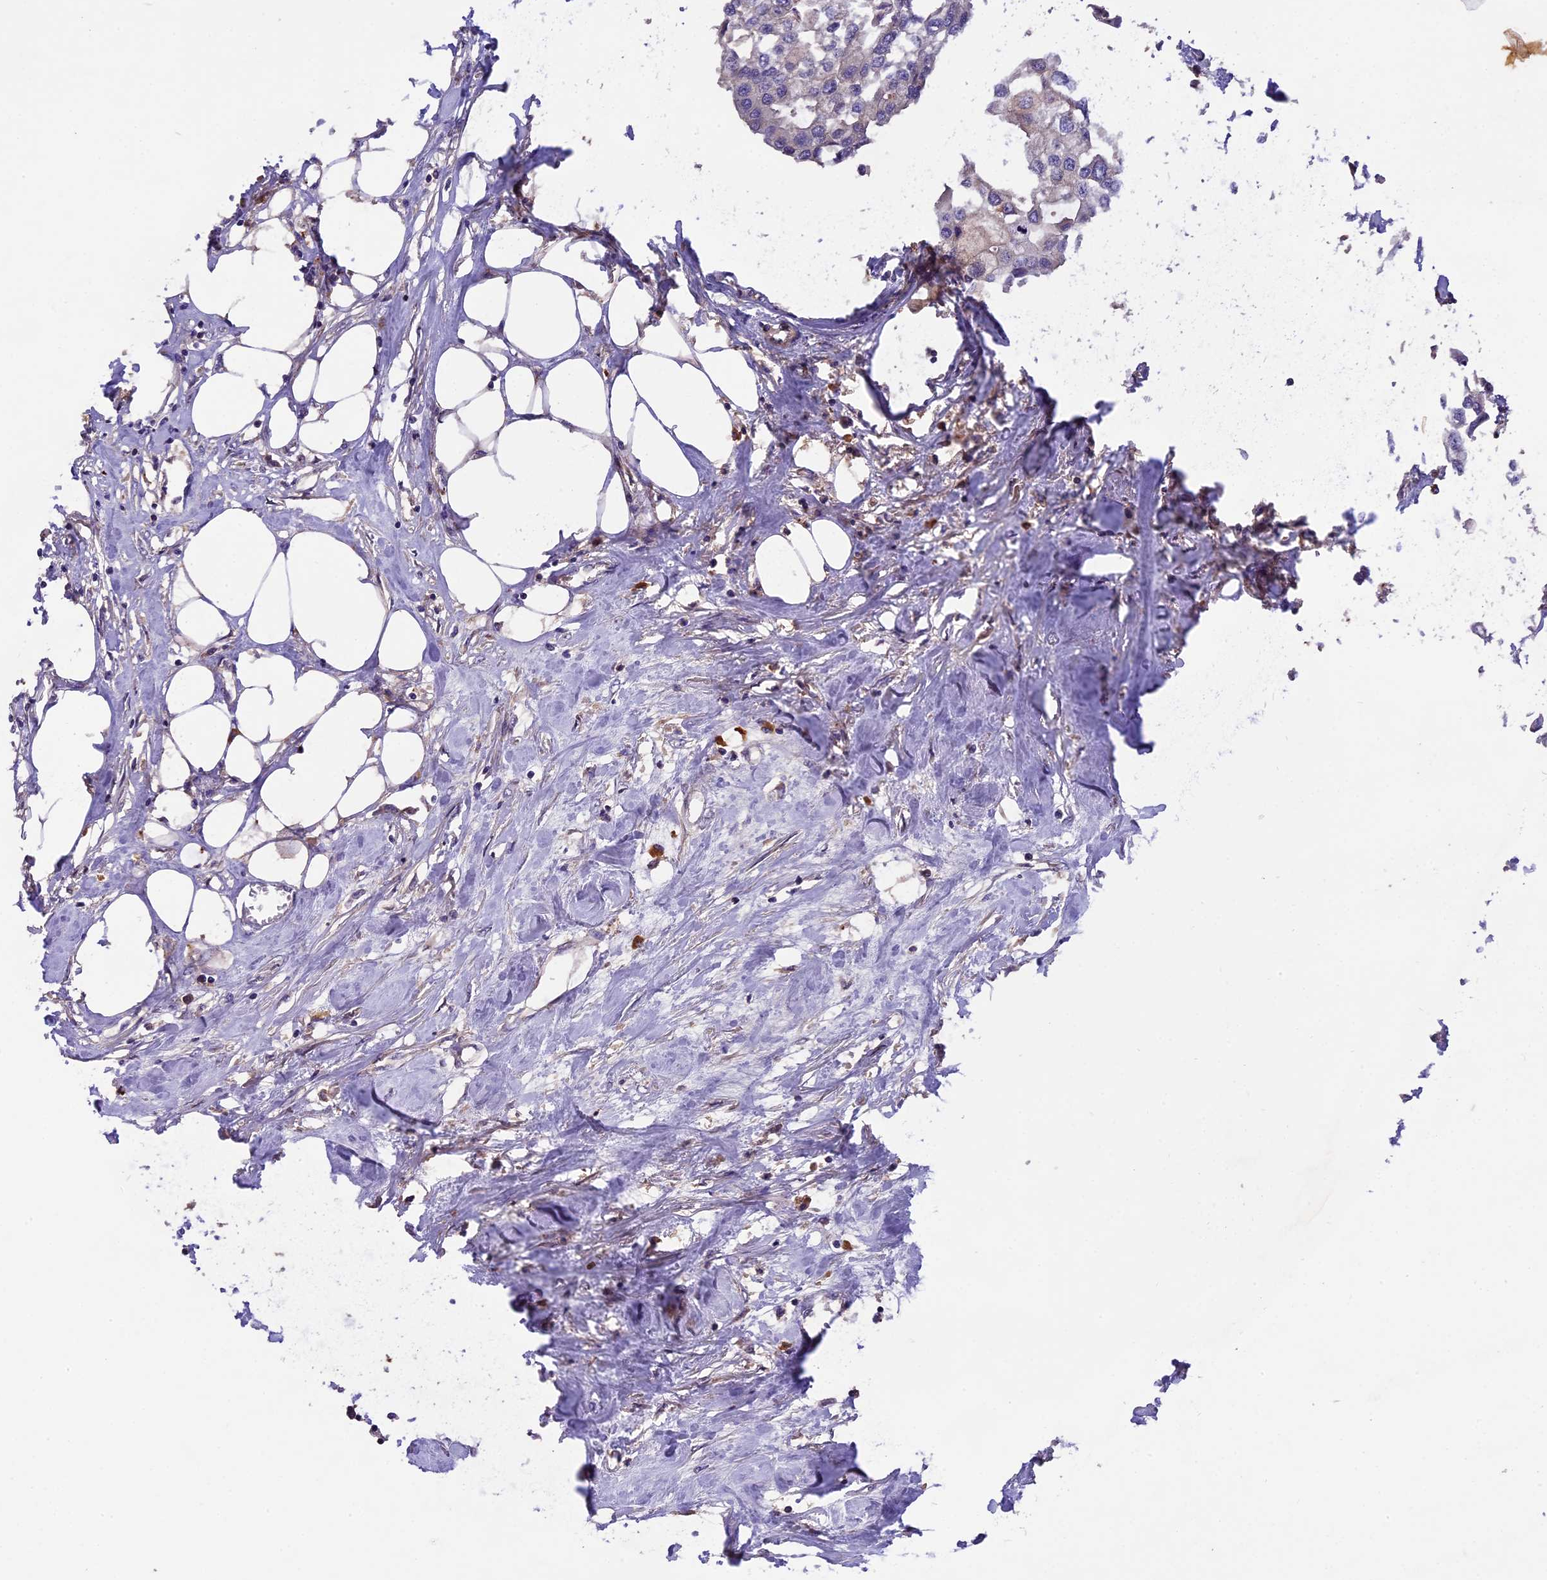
{"staining": {"intensity": "negative", "quantity": "none", "location": "none"}, "tissue": "urothelial cancer", "cell_type": "Tumor cells", "image_type": "cancer", "snomed": [{"axis": "morphology", "description": "Urothelial carcinoma, High grade"}, {"axis": "topography", "description": "Urinary bladder"}], "caption": "IHC image of human urothelial cancer stained for a protein (brown), which shows no expression in tumor cells. The staining is performed using DAB brown chromogen with nuclei counter-stained in using hematoxylin.", "gene": "SETD6", "patient": {"sex": "male", "age": 64}}